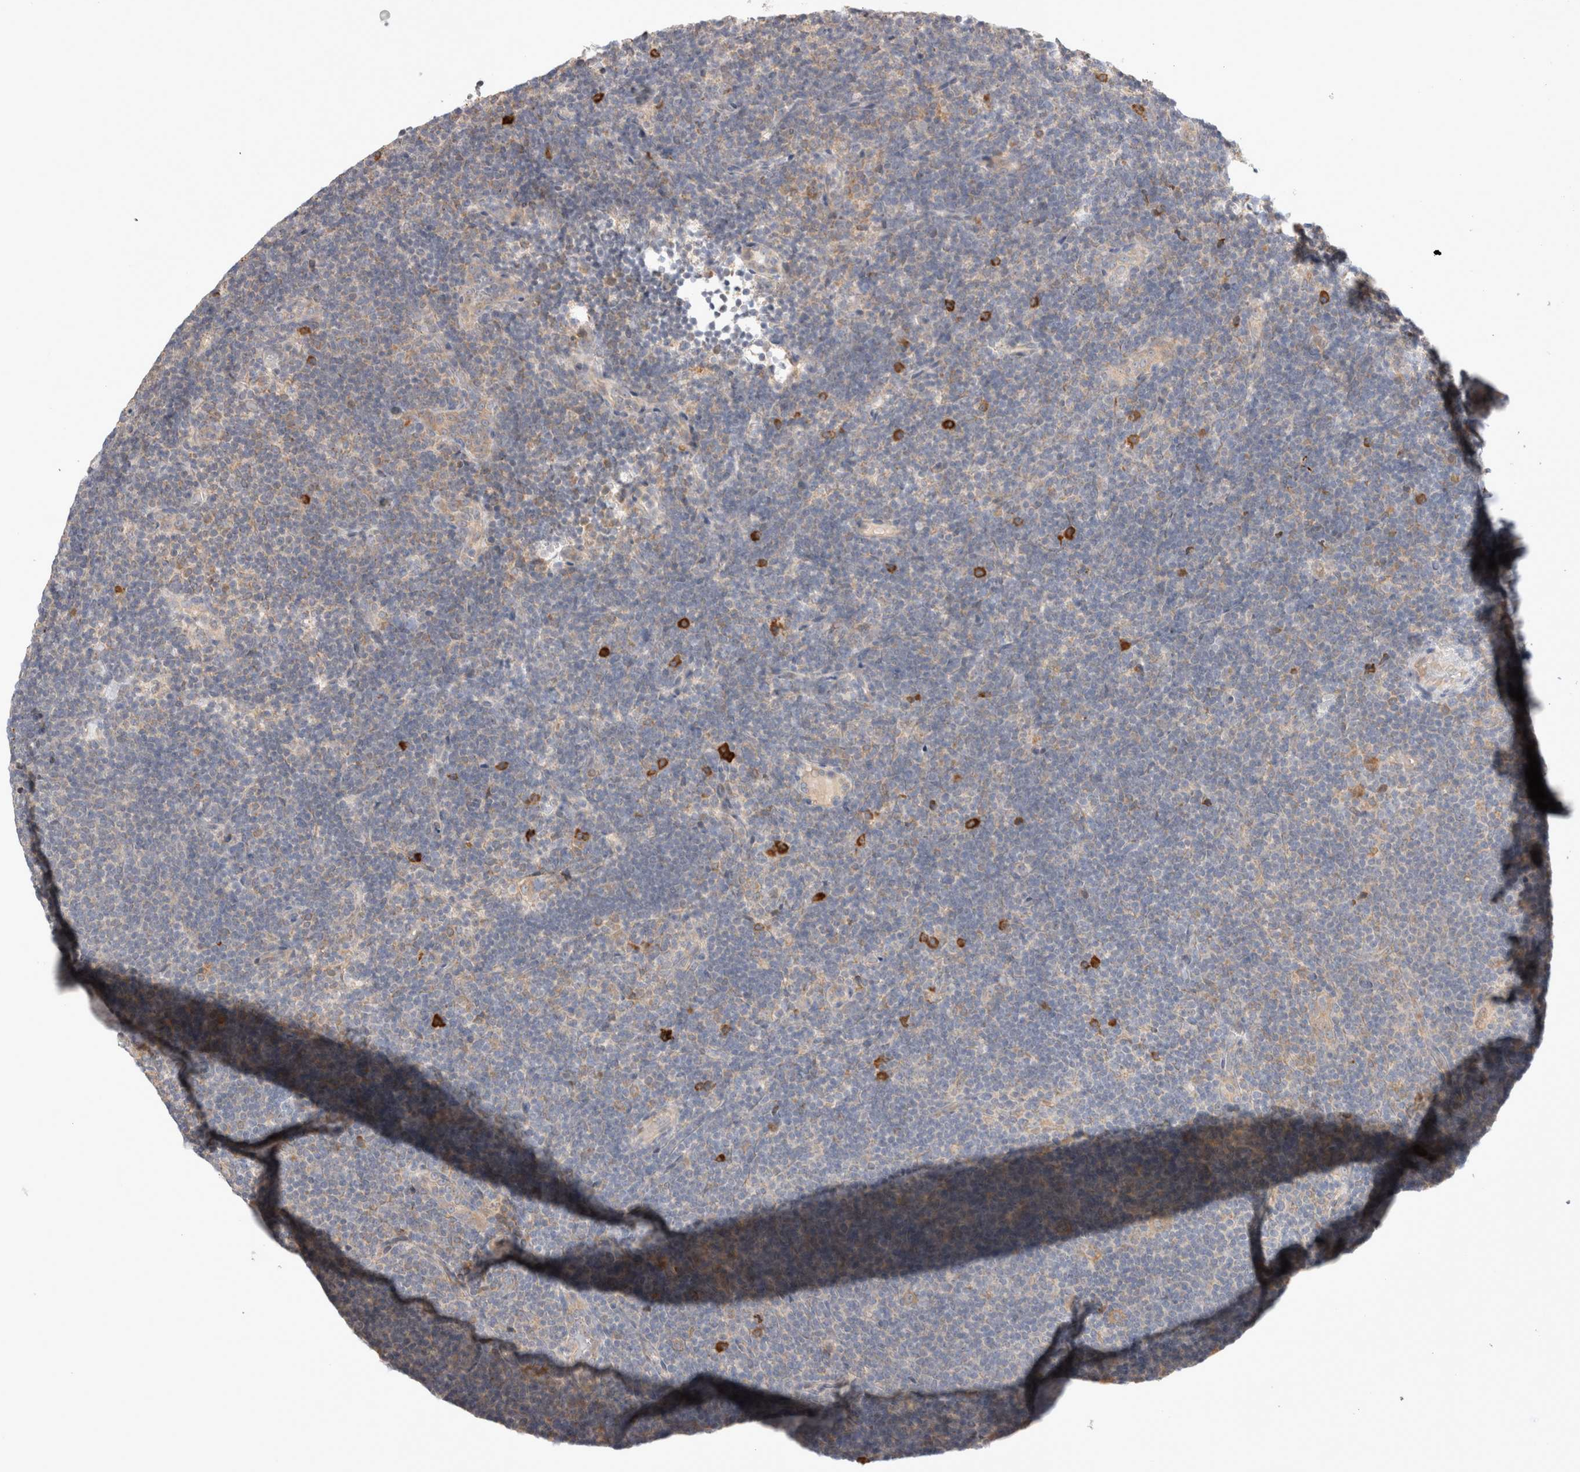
{"staining": {"intensity": "weak", "quantity": "<25%", "location": "cytoplasmic/membranous"}, "tissue": "lymphoma", "cell_type": "Tumor cells", "image_type": "cancer", "snomed": [{"axis": "morphology", "description": "Hodgkin's disease, NOS"}, {"axis": "topography", "description": "Lymph node"}], "caption": "Immunohistochemical staining of human lymphoma demonstrates no significant expression in tumor cells.", "gene": "NEDD4L", "patient": {"sex": "female", "age": 57}}